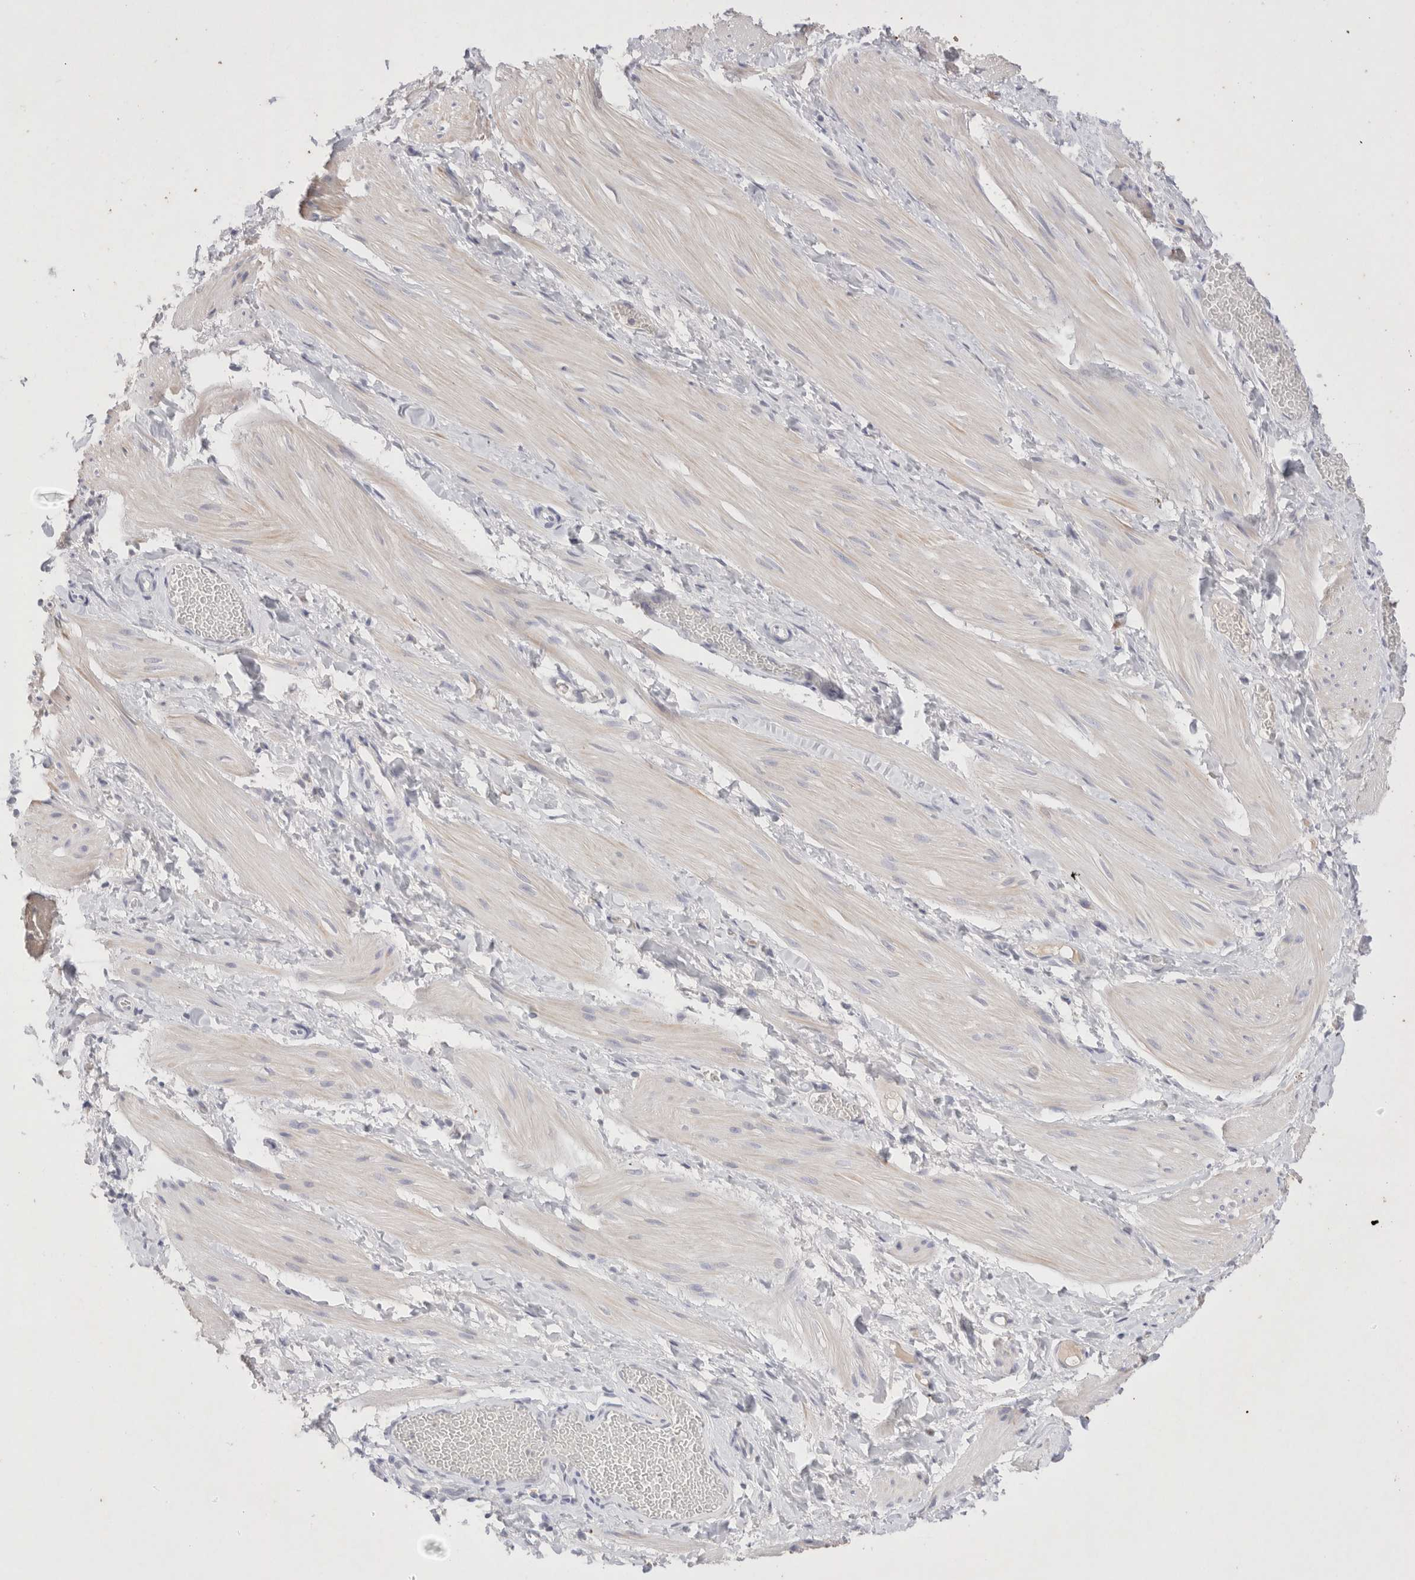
{"staining": {"intensity": "negative", "quantity": "none", "location": "none"}, "tissue": "smooth muscle", "cell_type": "Smooth muscle cells", "image_type": "normal", "snomed": [{"axis": "morphology", "description": "Normal tissue, NOS"}, {"axis": "topography", "description": "Smooth muscle"}], "caption": "Immunohistochemical staining of unremarkable smooth muscle reveals no significant staining in smooth muscle cells. The staining was performed using DAB to visualize the protein expression in brown, while the nuclei were stained in blue with hematoxylin (Magnification: 20x).", "gene": "EPCAM", "patient": {"sex": "male", "age": 16}}